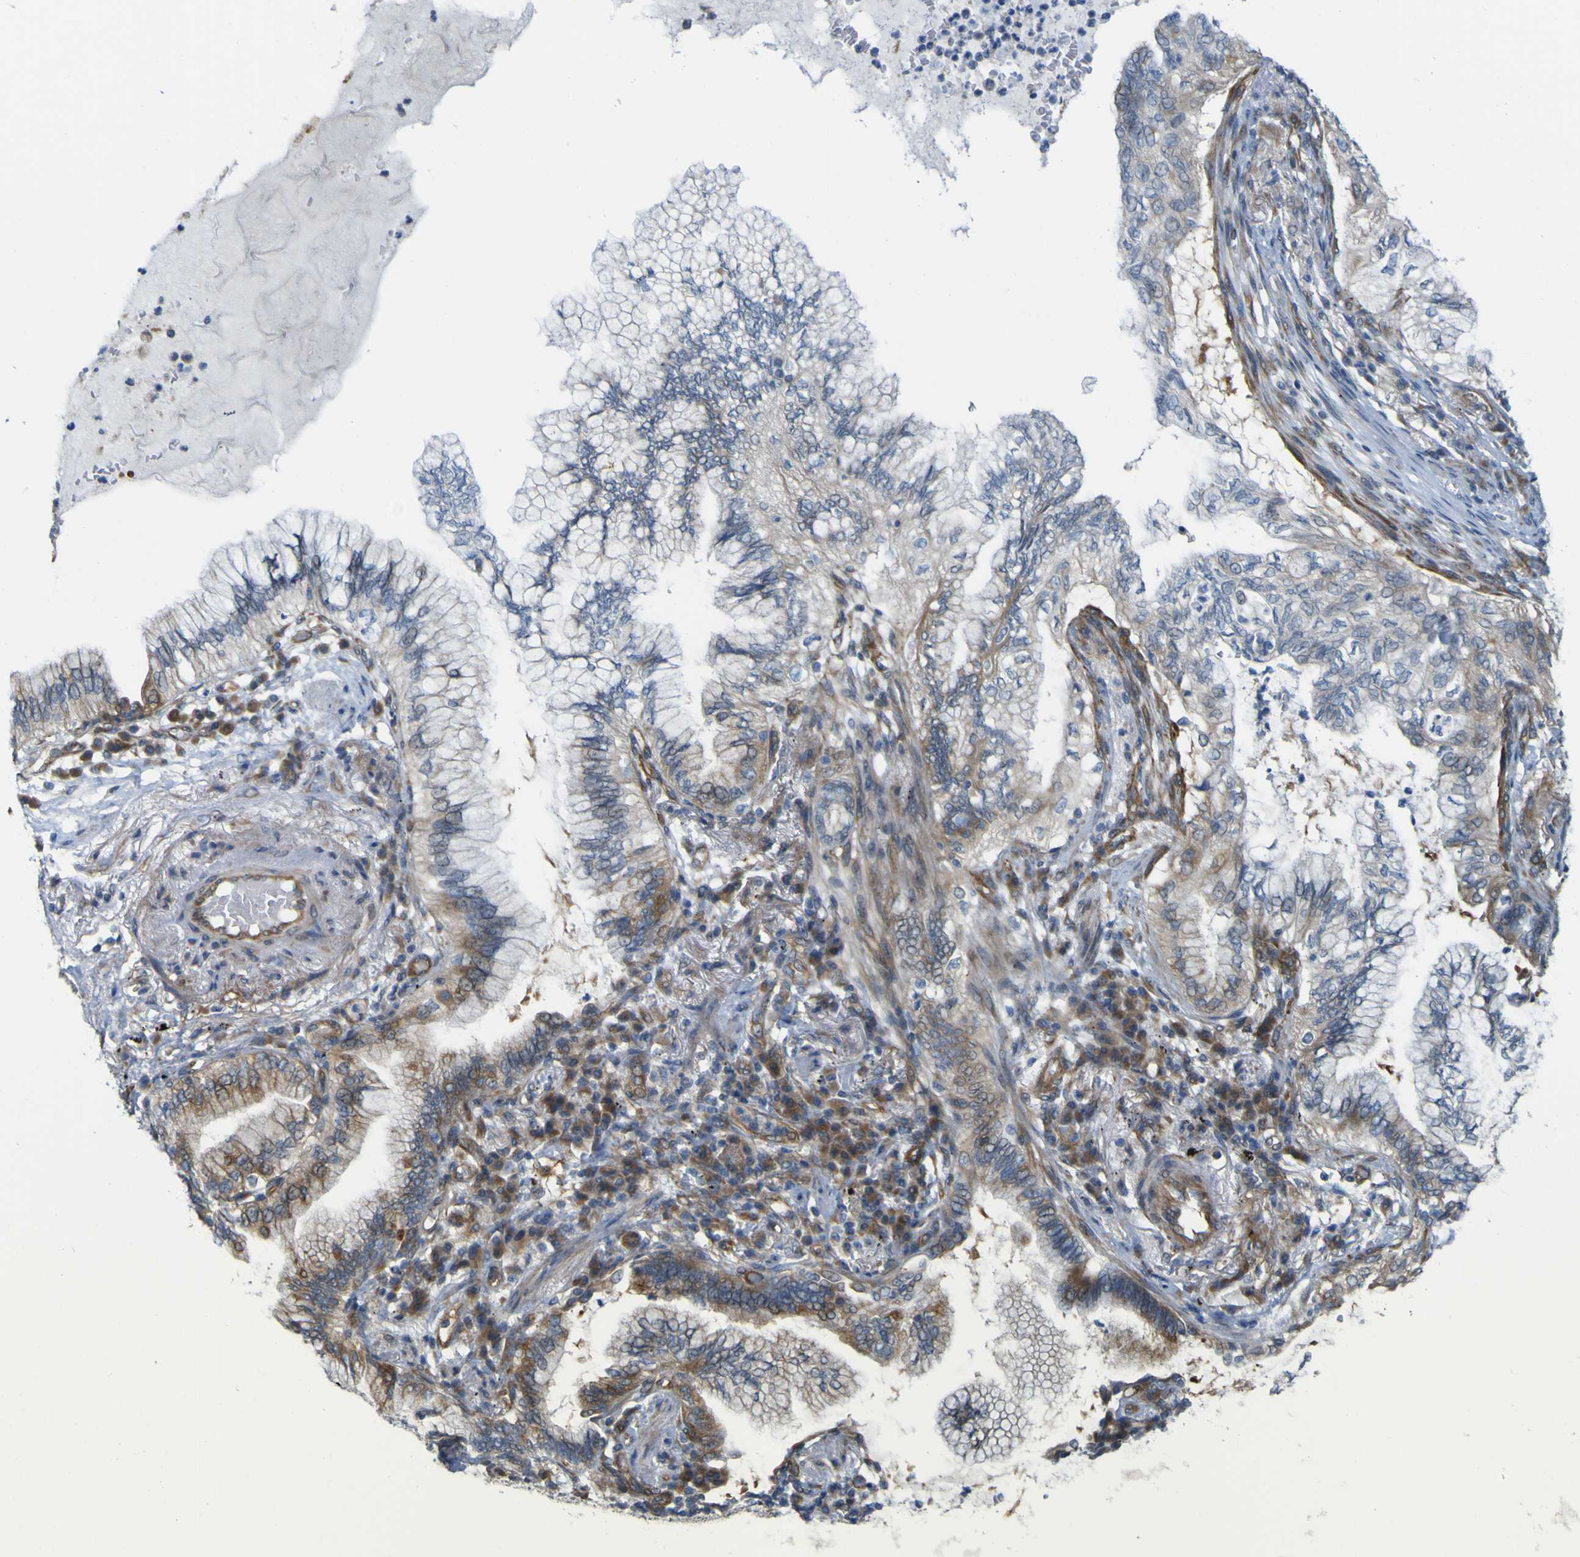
{"staining": {"intensity": "moderate", "quantity": "25%-75%", "location": "cytoplasmic/membranous"}, "tissue": "lung cancer", "cell_type": "Tumor cells", "image_type": "cancer", "snomed": [{"axis": "morphology", "description": "Normal tissue, NOS"}, {"axis": "morphology", "description": "Adenocarcinoma, NOS"}, {"axis": "topography", "description": "Bronchus"}, {"axis": "topography", "description": "Lung"}], "caption": "A brown stain shows moderate cytoplasmic/membranous expression of a protein in human lung cancer (adenocarcinoma) tumor cells.", "gene": "JPH1", "patient": {"sex": "female", "age": 70}}